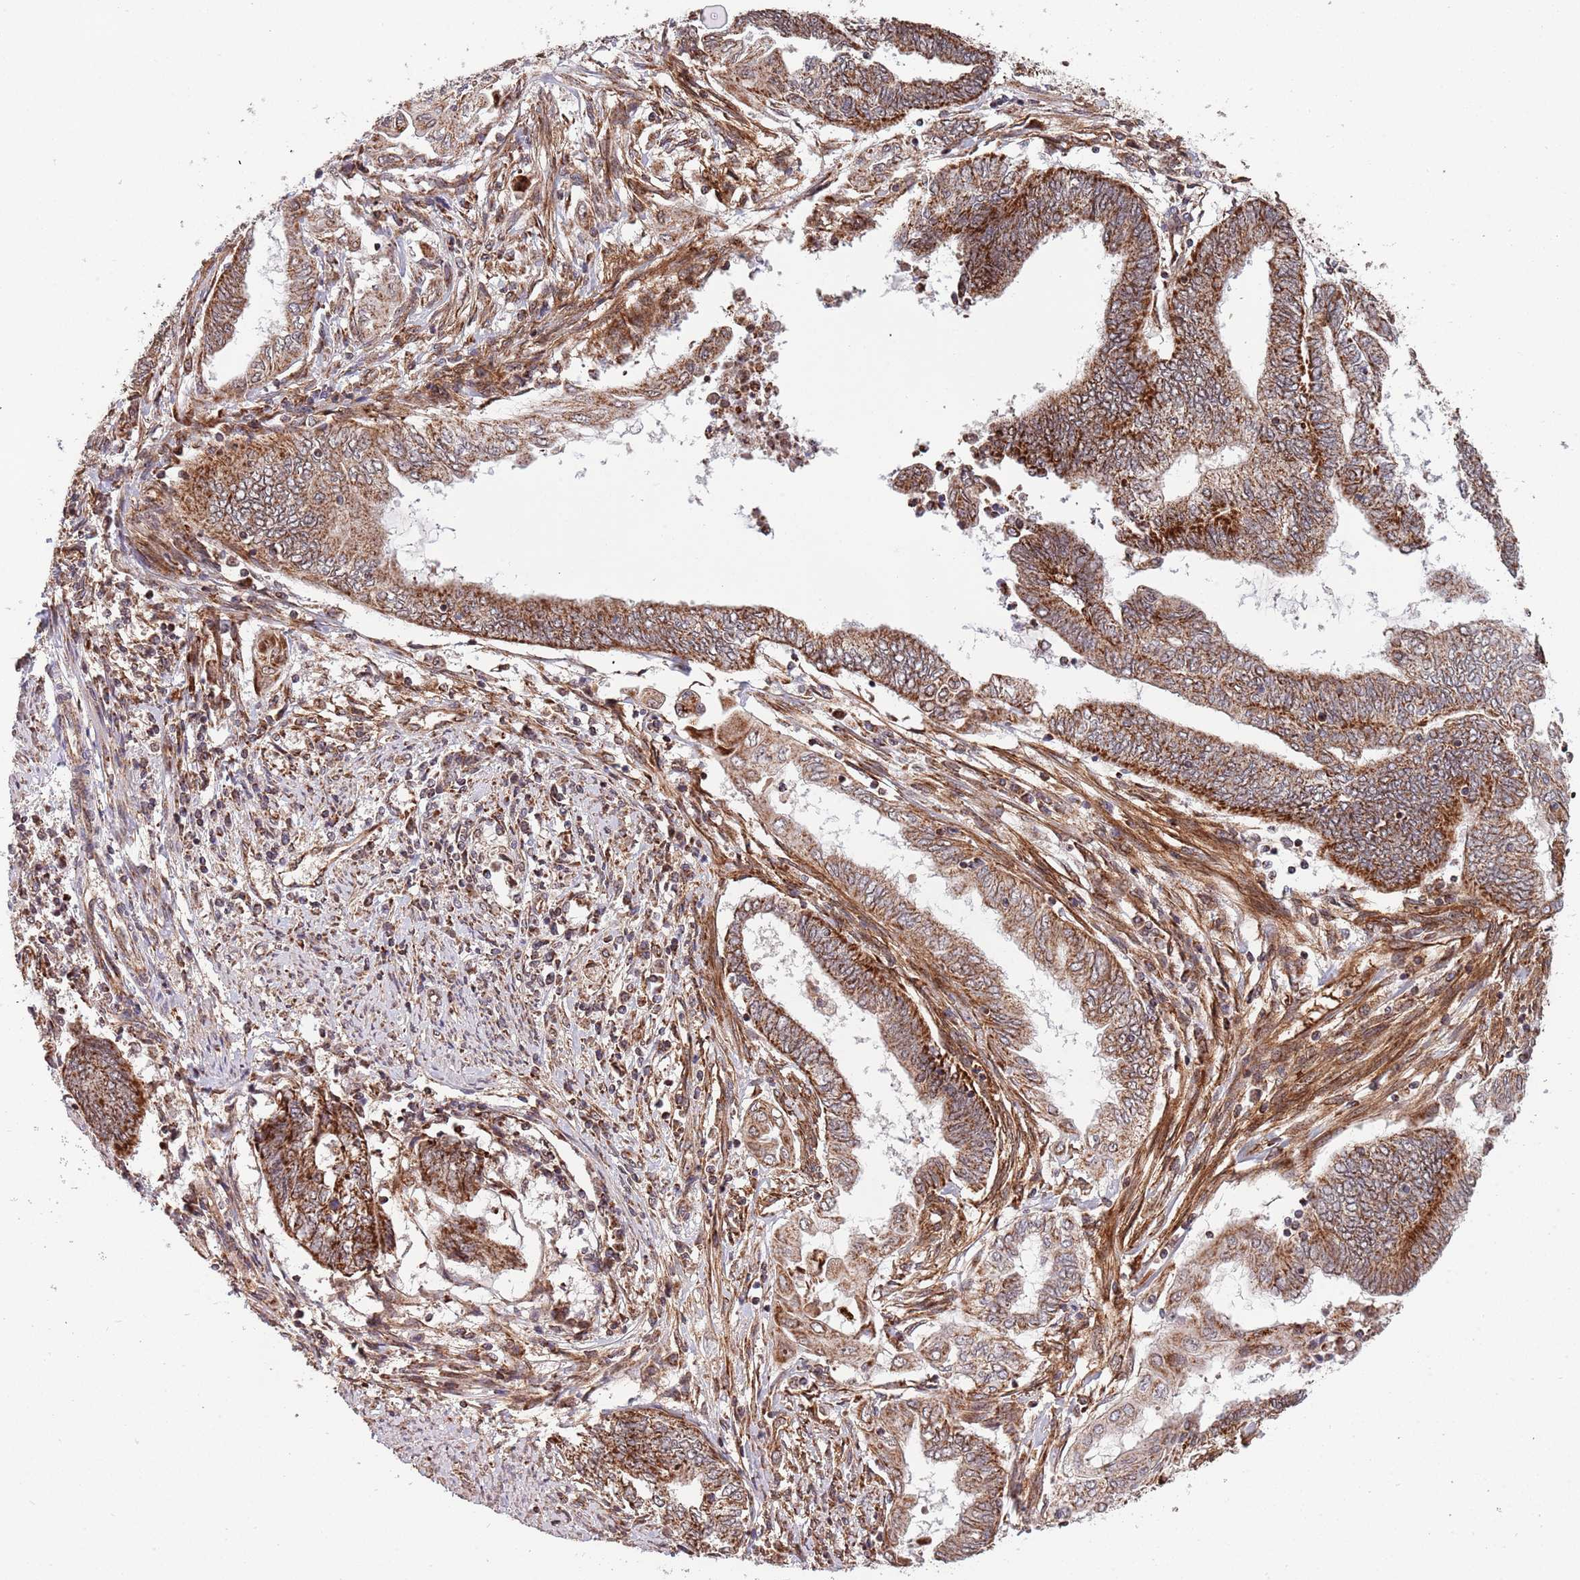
{"staining": {"intensity": "strong", "quantity": ">75%", "location": "cytoplasmic/membranous"}, "tissue": "endometrial cancer", "cell_type": "Tumor cells", "image_type": "cancer", "snomed": [{"axis": "morphology", "description": "Adenocarcinoma, NOS"}, {"axis": "topography", "description": "Uterus"}, {"axis": "topography", "description": "Endometrium"}], "caption": "Protein positivity by immunohistochemistry (IHC) reveals strong cytoplasmic/membranous positivity in approximately >75% of tumor cells in adenocarcinoma (endometrial). (Brightfield microscopy of DAB IHC at high magnification).", "gene": "DCHS1", "patient": {"sex": "female", "age": 70}}